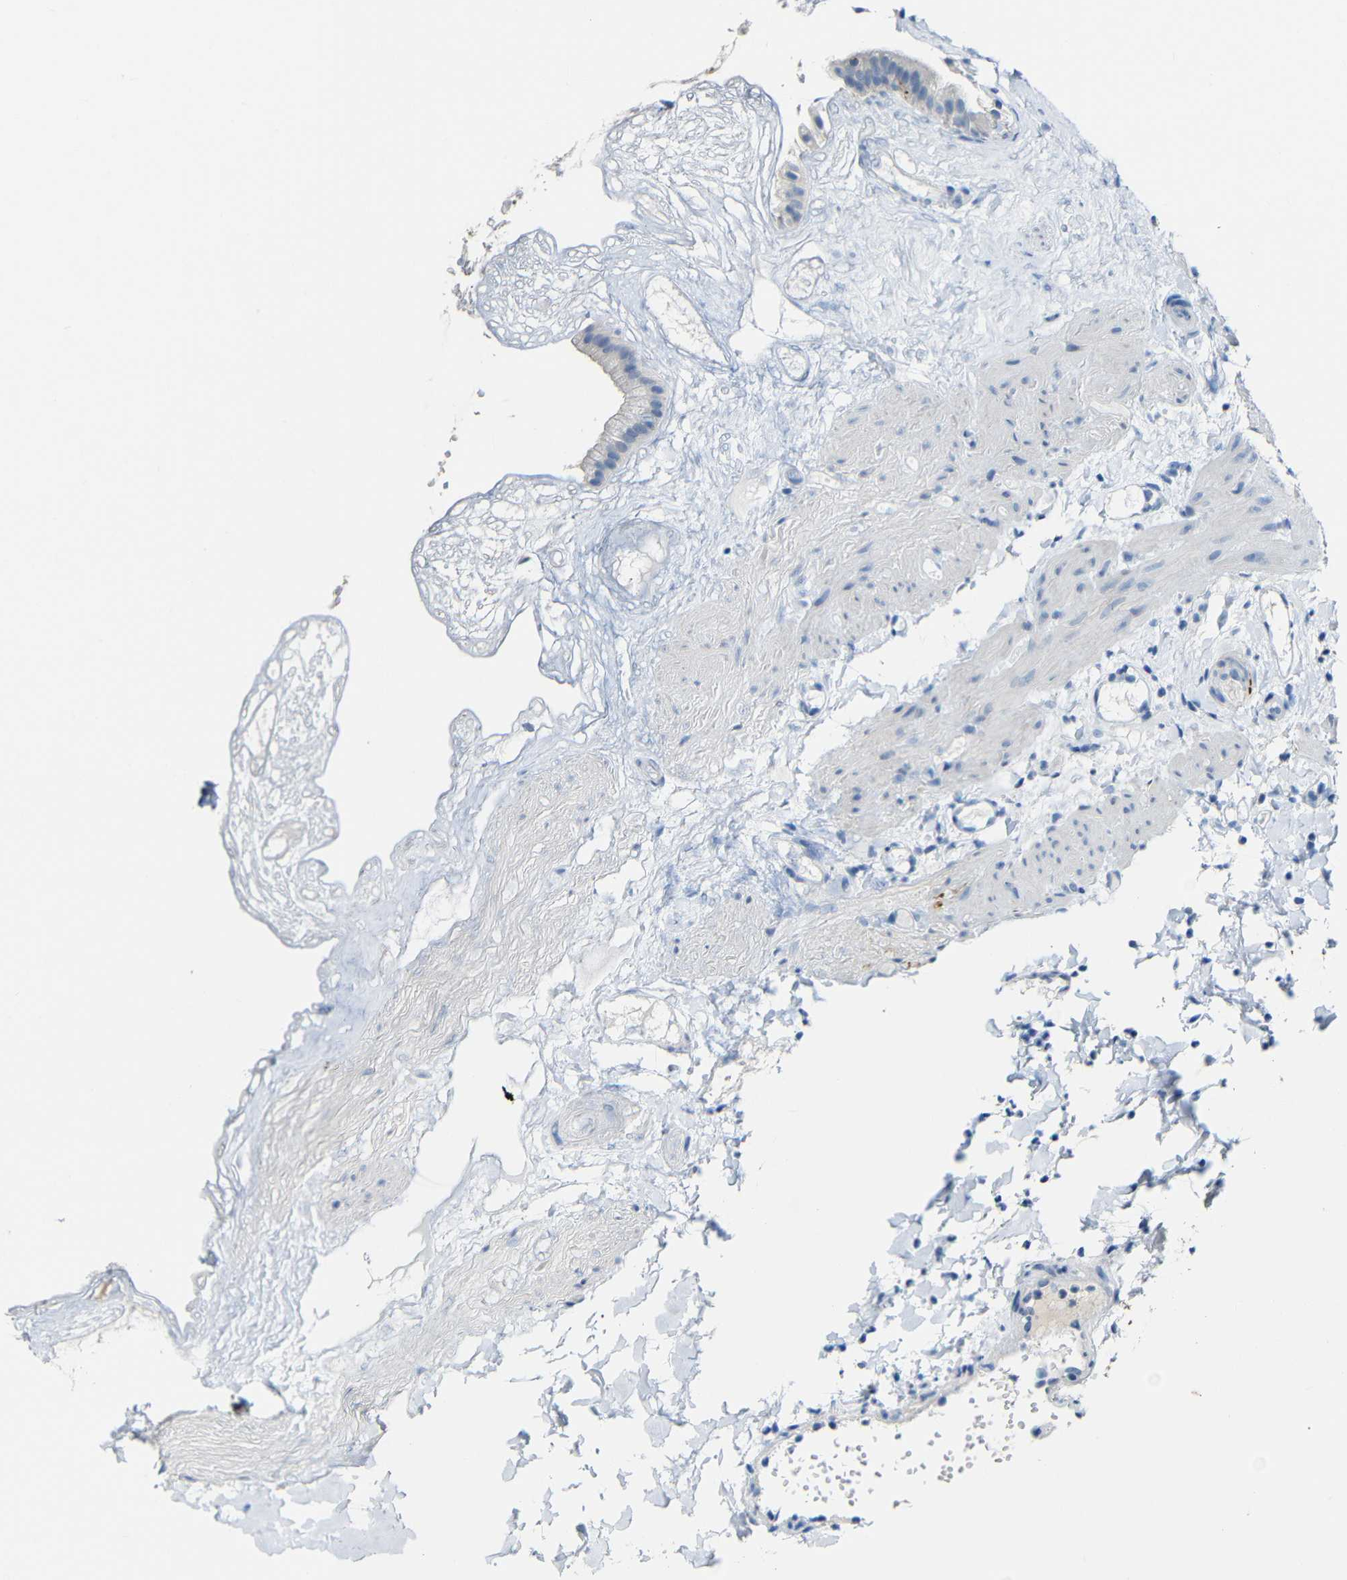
{"staining": {"intensity": "moderate", "quantity": "<25%", "location": "cytoplasmic/membranous"}, "tissue": "gallbladder", "cell_type": "Glandular cells", "image_type": "normal", "snomed": [{"axis": "morphology", "description": "Normal tissue, NOS"}, {"axis": "topography", "description": "Gallbladder"}], "caption": "Protein expression analysis of normal human gallbladder reveals moderate cytoplasmic/membranous positivity in approximately <25% of glandular cells. (DAB IHC with brightfield microscopy, high magnification).", "gene": "C15orf48", "patient": {"sex": "female", "age": 26}}